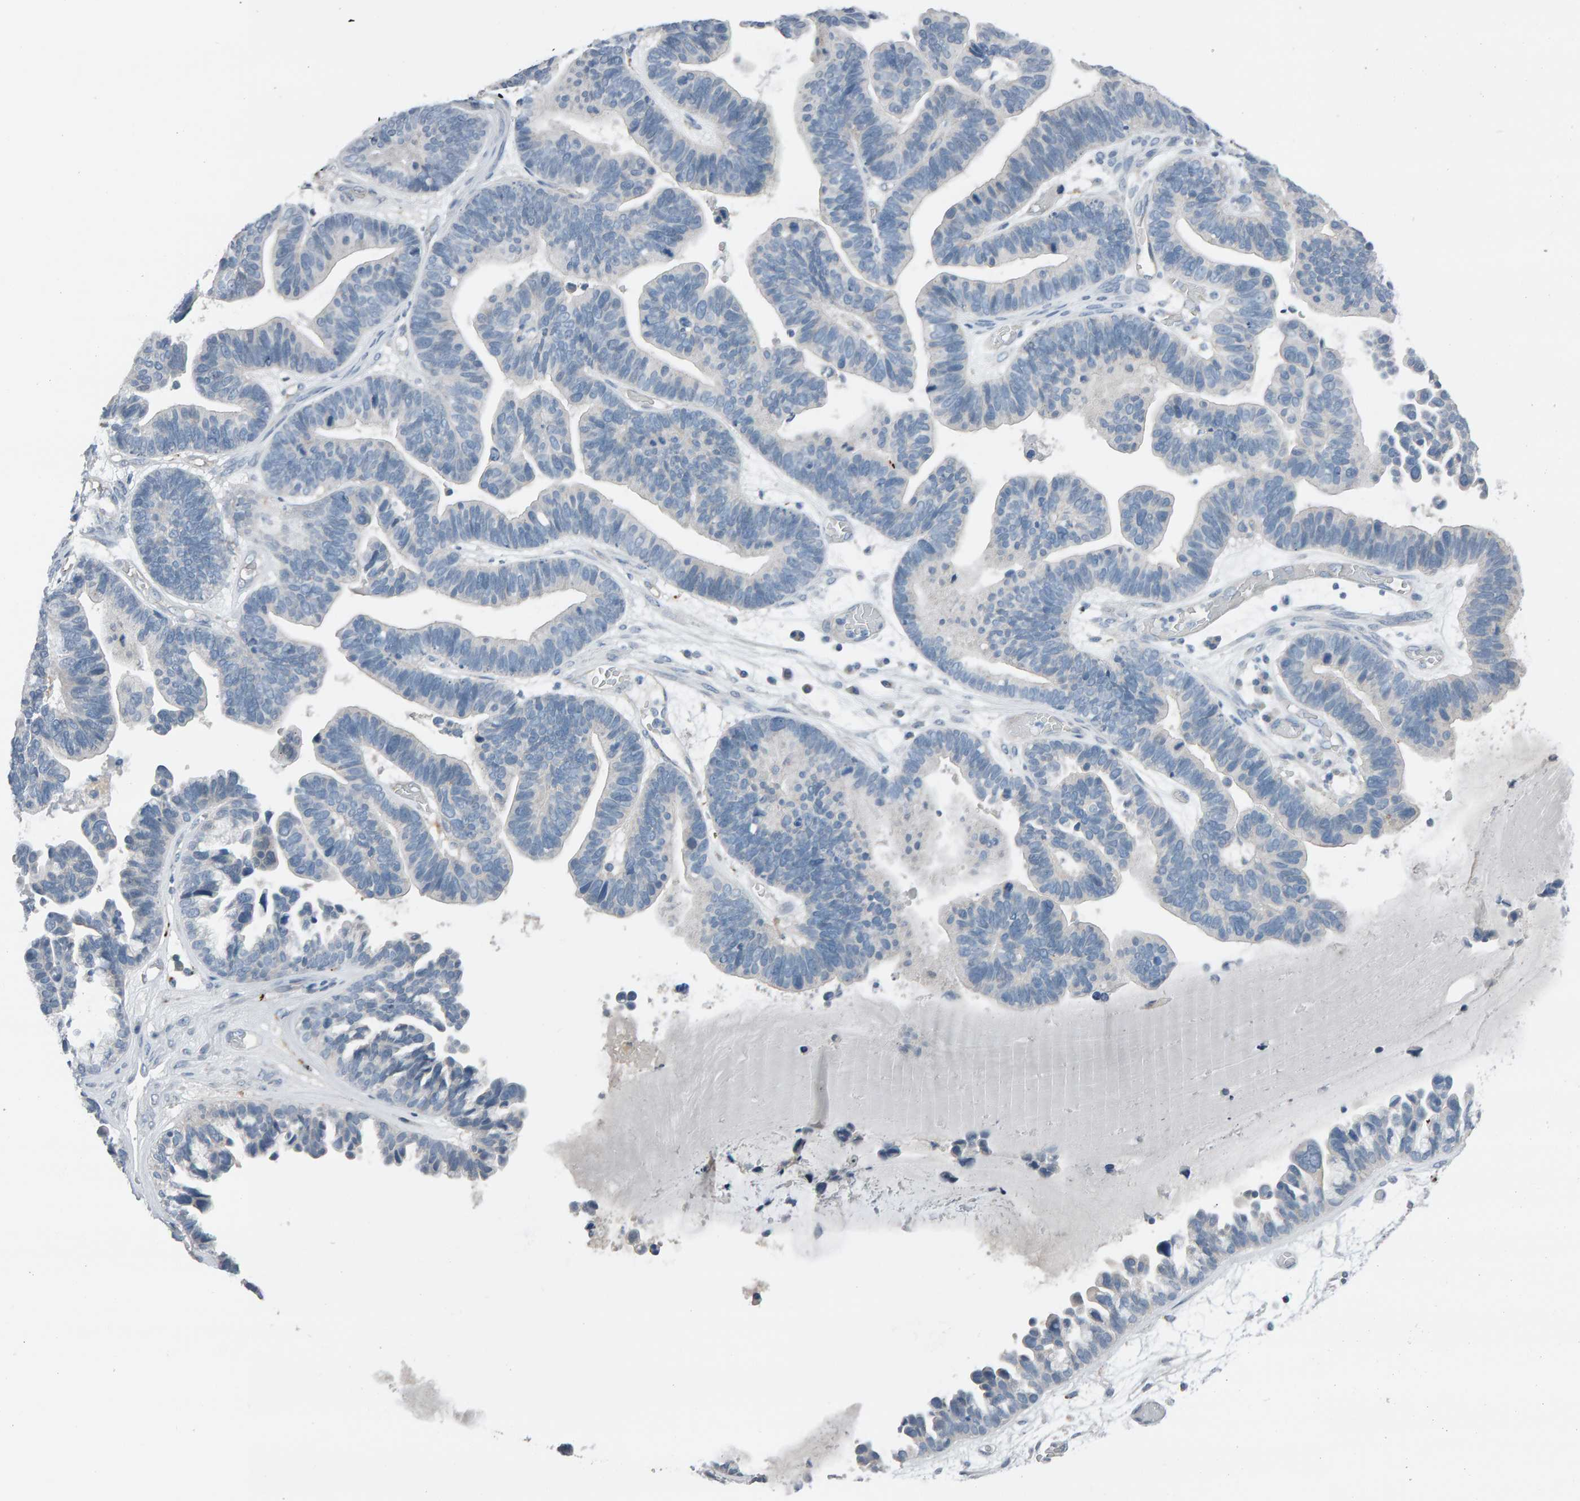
{"staining": {"intensity": "negative", "quantity": "none", "location": "none"}, "tissue": "ovarian cancer", "cell_type": "Tumor cells", "image_type": "cancer", "snomed": [{"axis": "morphology", "description": "Cystadenocarcinoma, serous, NOS"}, {"axis": "topography", "description": "Ovary"}], "caption": "IHC of ovarian cancer exhibits no expression in tumor cells.", "gene": "IPPK", "patient": {"sex": "female", "age": 56}}